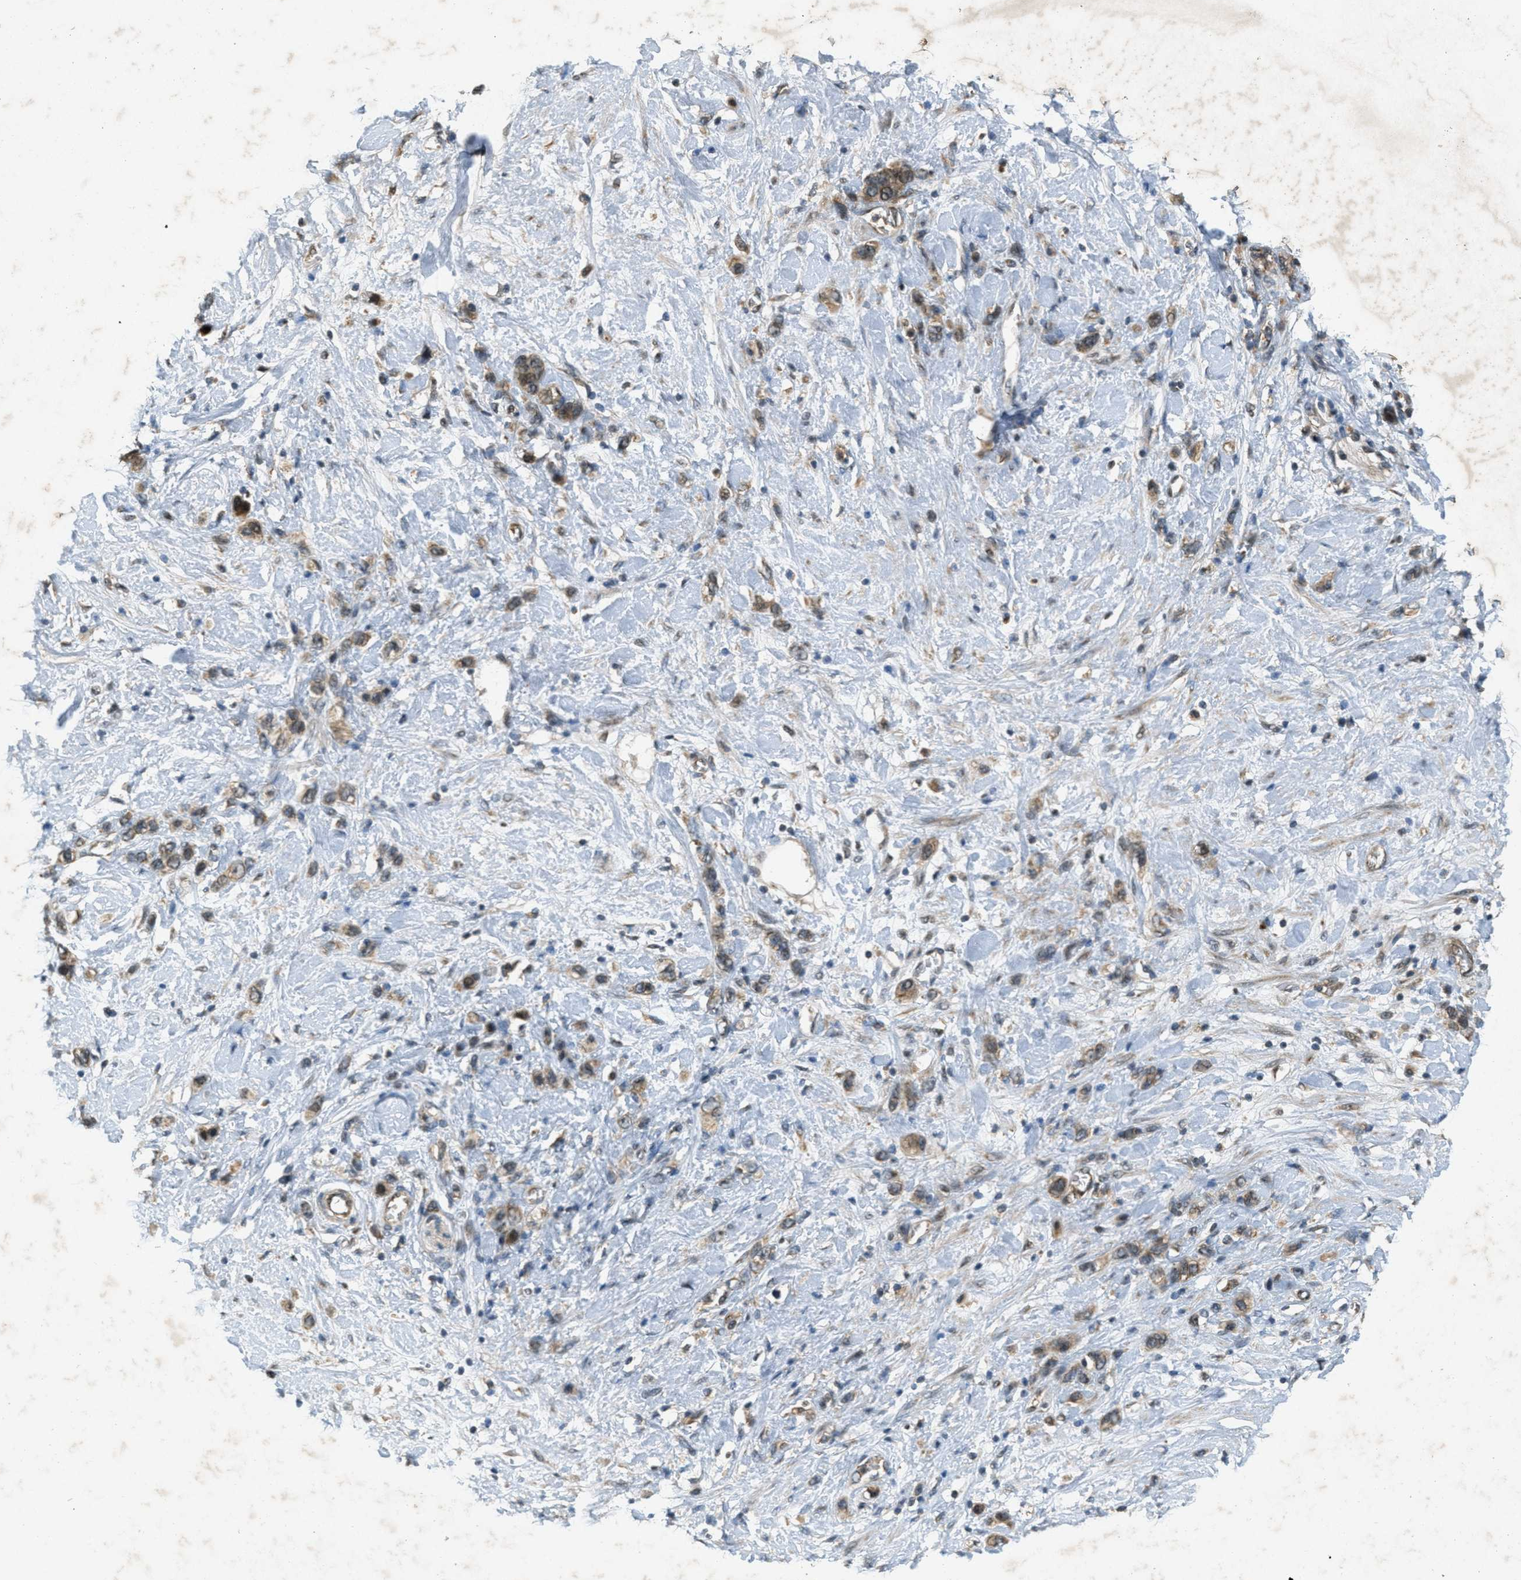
{"staining": {"intensity": "moderate", "quantity": ">75%", "location": "cytoplasmic/membranous"}, "tissue": "stomach cancer", "cell_type": "Tumor cells", "image_type": "cancer", "snomed": [{"axis": "morphology", "description": "Adenocarcinoma, NOS"}, {"axis": "morphology", "description": "Adenocarcinoma, High grade"}, {"axis": "topography", "description": "Stomach, upper"}, {"axis": "topography", "description": "Stomach, lower"}], "caption": "Protein analysis of stomach cancer tissue demonstrates moderate cytoplasmic/membranous staining in about >75% of tumor cells. (Stains: DAB in brown, nuclei in blue, Microscopy: brightfield microscopy at high magnification).", "gene": "PPP1R15A", "patient": {"sex": "female", "age": 65}}